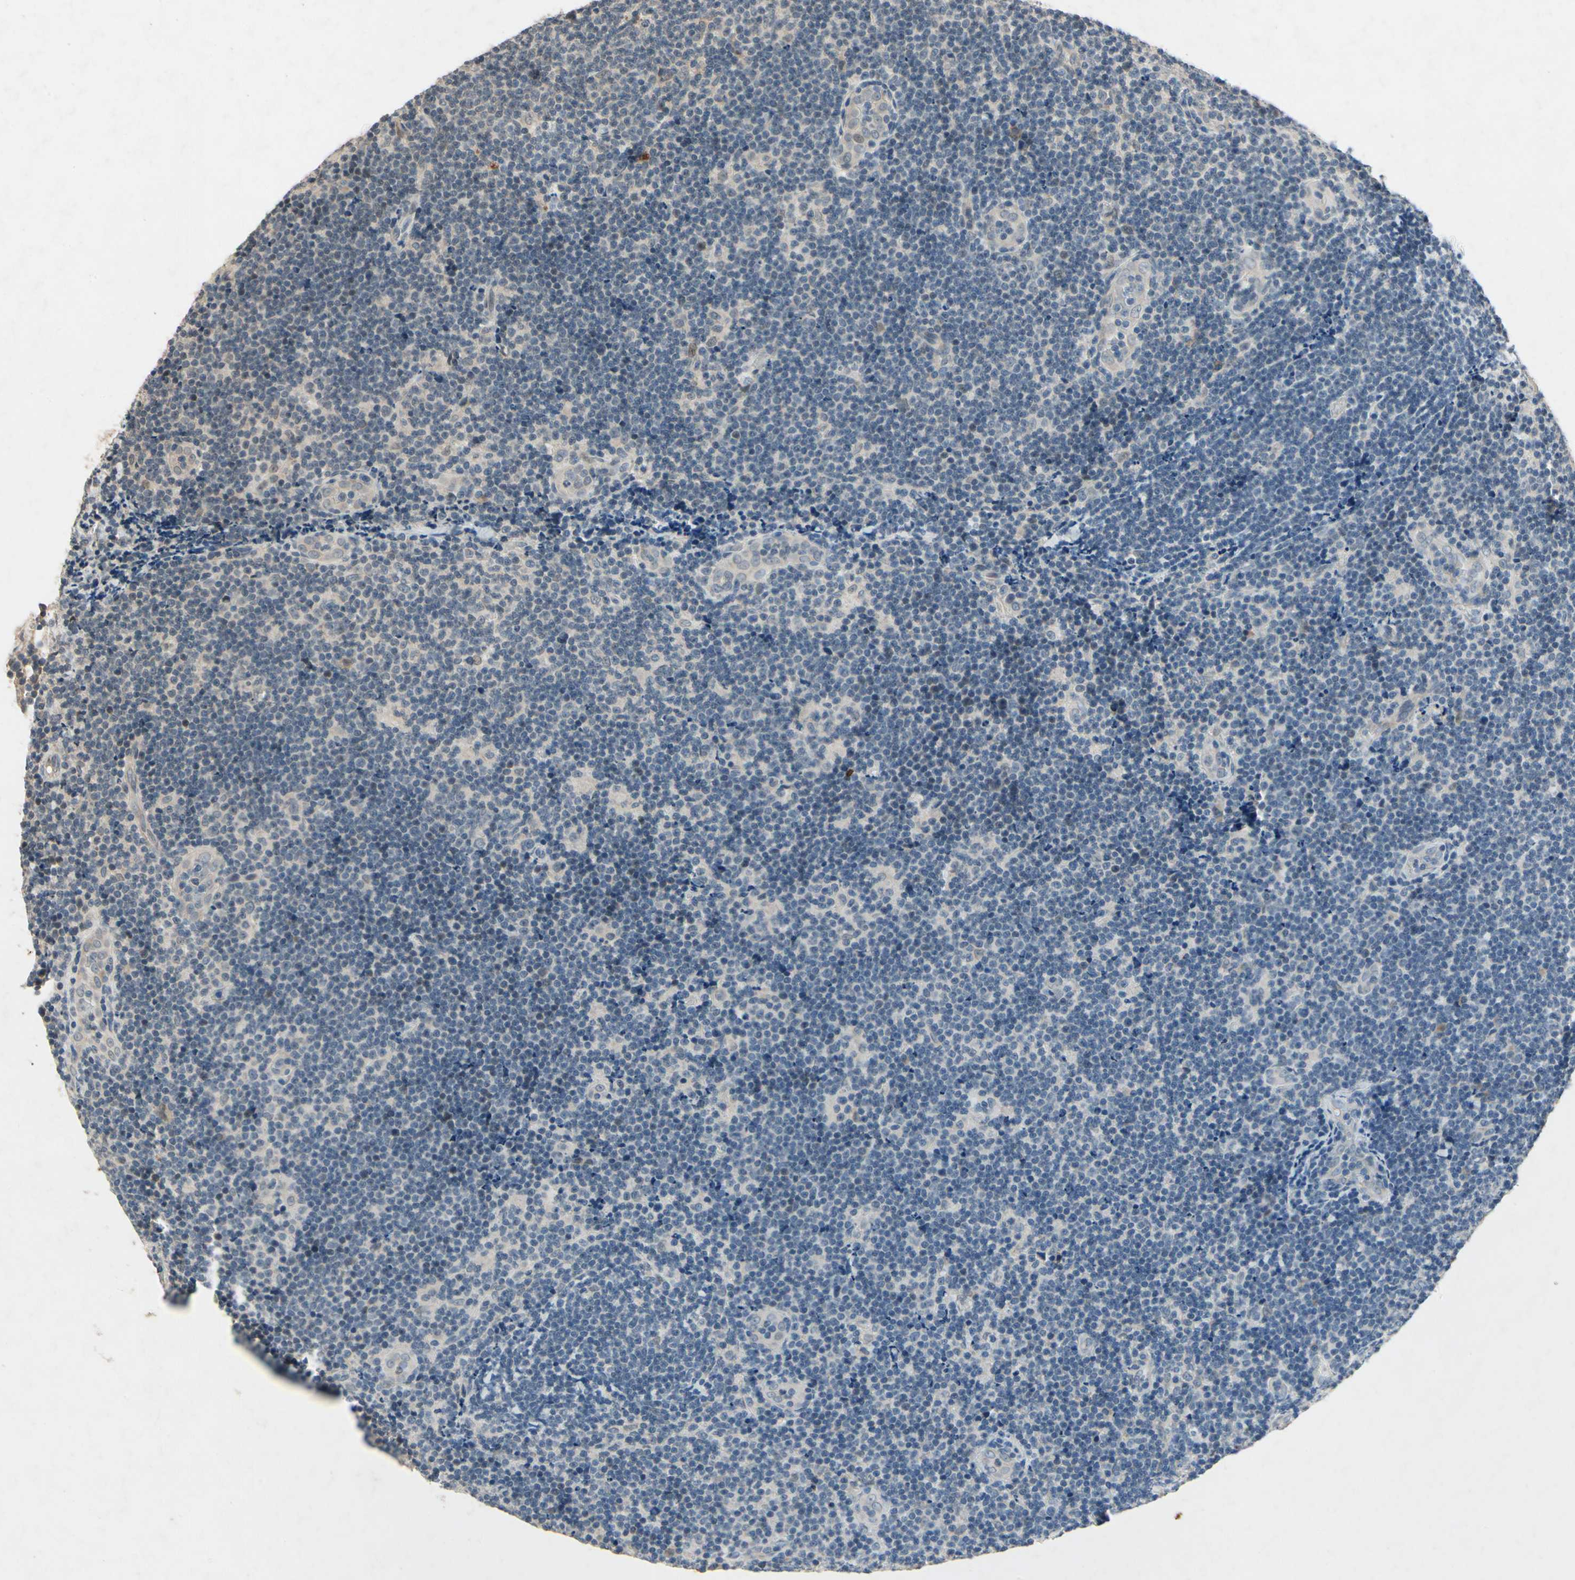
{"staining": {"intensity": "negative", "quantity": "none", "location": "none"}, "tissue": "lymphoma", "cell_type": "Tumor cells", "image_type": "cancer", "snomed": [{"axis": "morphology", "description": "Malignant lymphoma, non-Hodgkin's type, Low grade"}, {"axis": "topography", "description": "Lymph node"}], "caption": "Tumor cells are negative for protein expression in human low-grade malignant lymphoma, non-Hodgkin's type. (Immunohistochemistry (ihc), brightfield microscopy, high magnification).", "gene": "DPY19L3", "patient": {"sex": "male", "age": 83}}